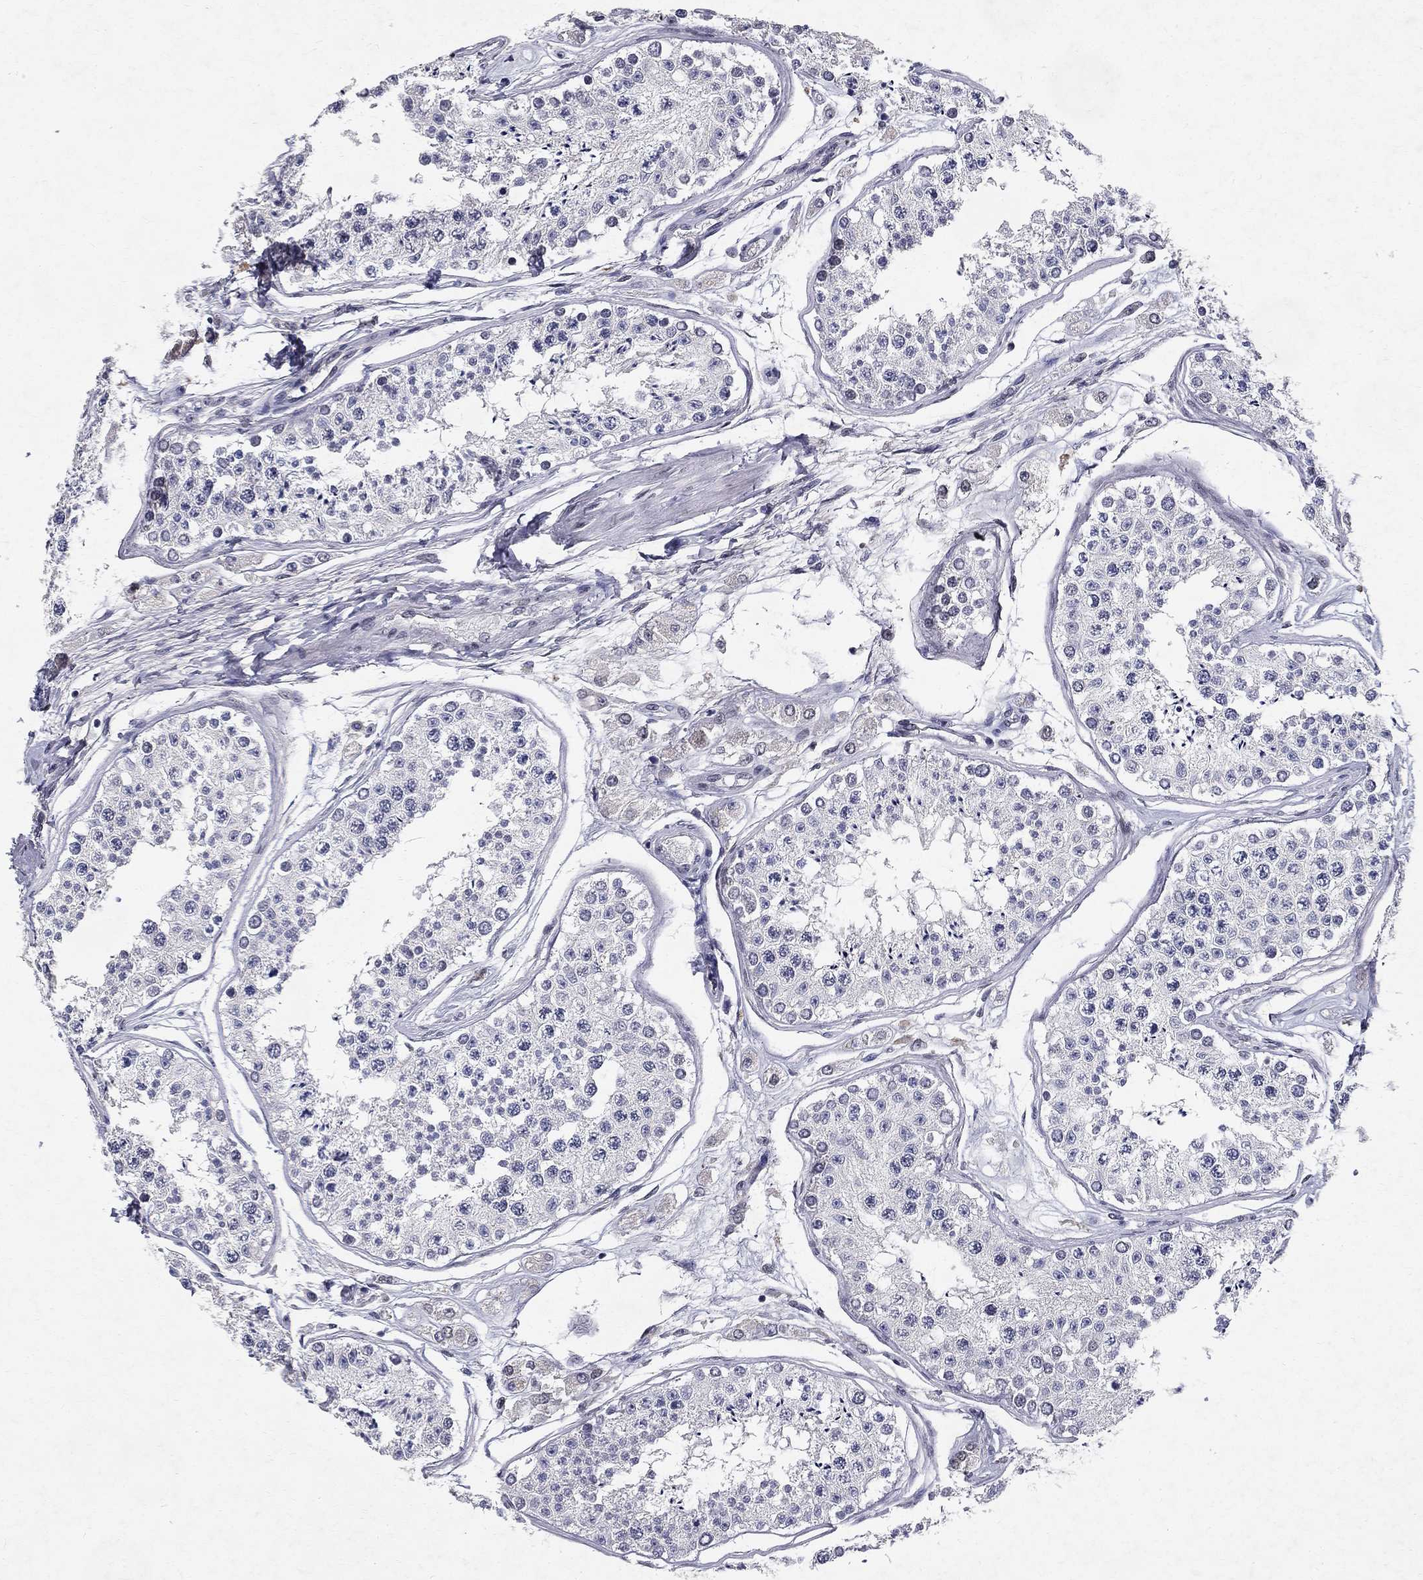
{"staining": {"intensity": "negative", "quantity": "none", "location": "none"}, "tissue": "testis", "cell_type": "Cells in seminiferous ducts", "image_type": "normal", "snomed": [{"axis": "morphology", "description": "Normal tissue, NOS"}, {"axis": "topography", "description": "Testis"}], "caption": "Protein analysis of benign testis reveals no significant staining in cells in seminiferous ducts.", "gene": "RBFOX1", "patient": {"sex": "male", "age": 25}}